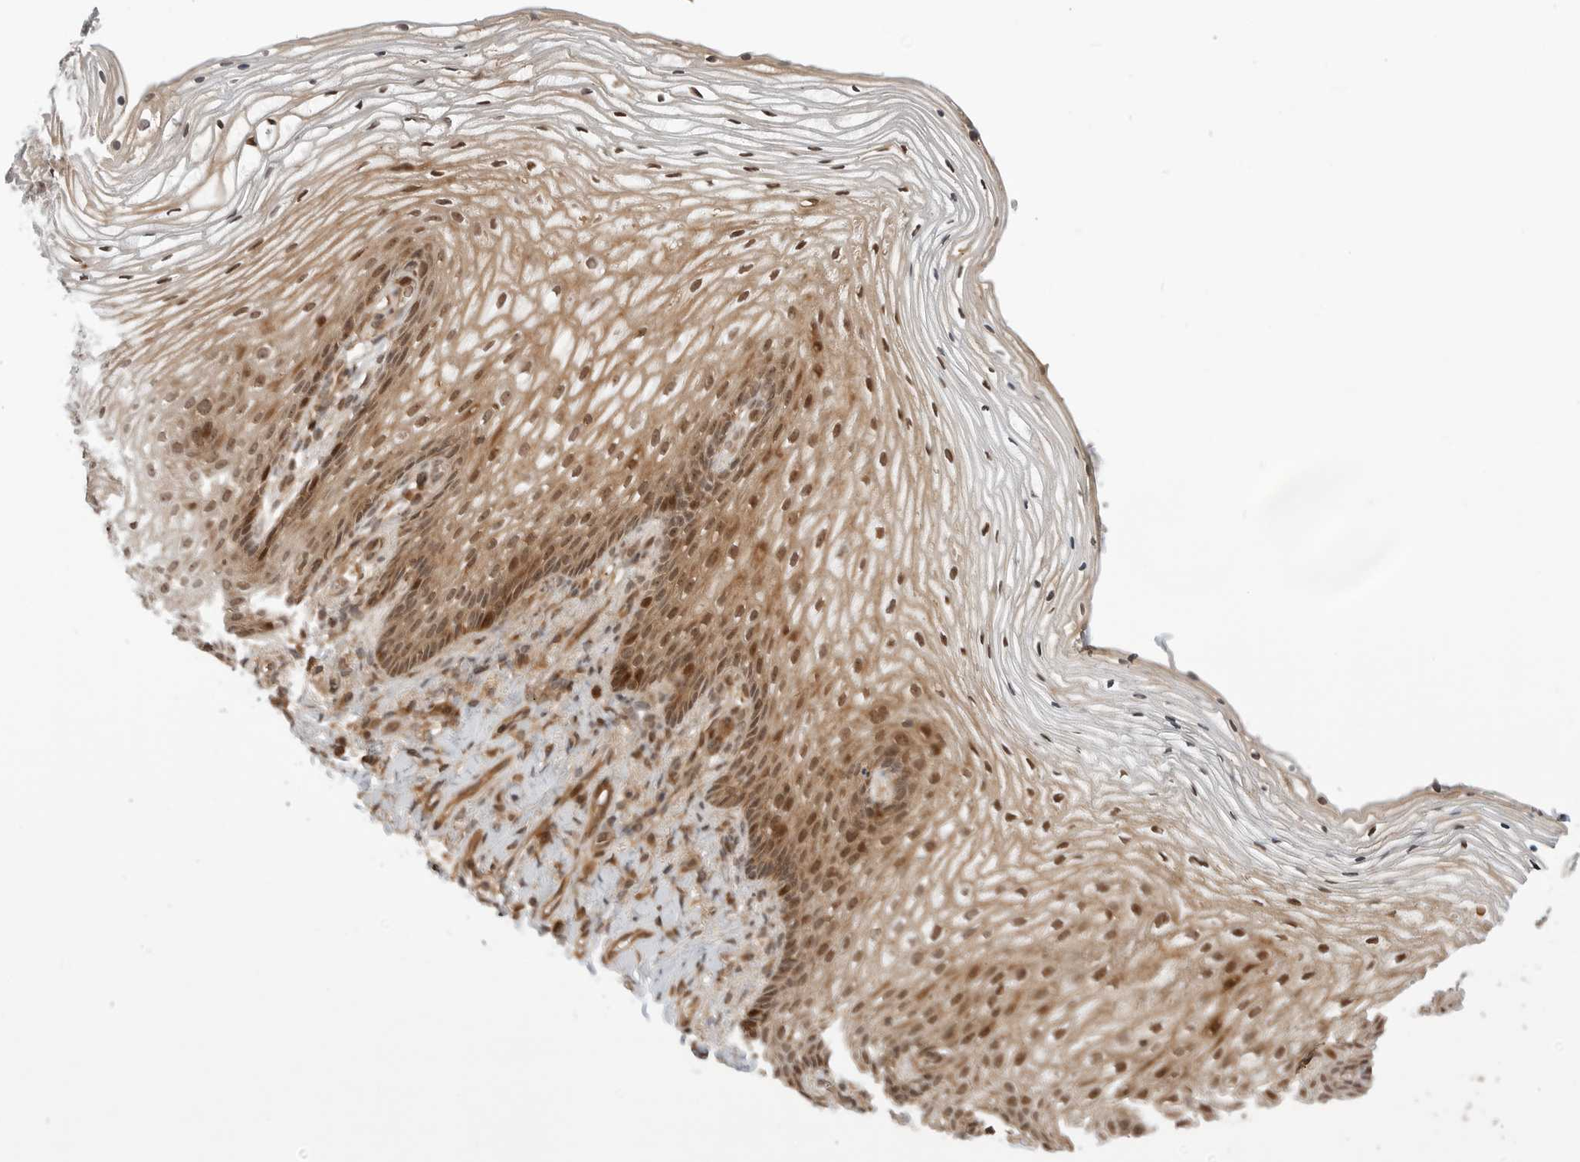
{"staining": {"intensity": "strong", "quantity": ">75%", "location": "cytoplasmic/membranous,nuclear"}, "tissue": "vagina", "cell_type": "Squamous epithelial cells", "image_type": "normal", "snomed": [{"axis": "morphology", "description": "Normal tissue, NOS"}, {"axis": "topography", "description": "Vagina"}], "caption": "Approximately >75% of squamous epithelial cells in benign vagina display strong cytoplasmic/membranous,nuclear protein positivity as visualized by brown immunohistochemical staining.", "gene": "GEM", "patient": {"sex": "female", "age": 60}}